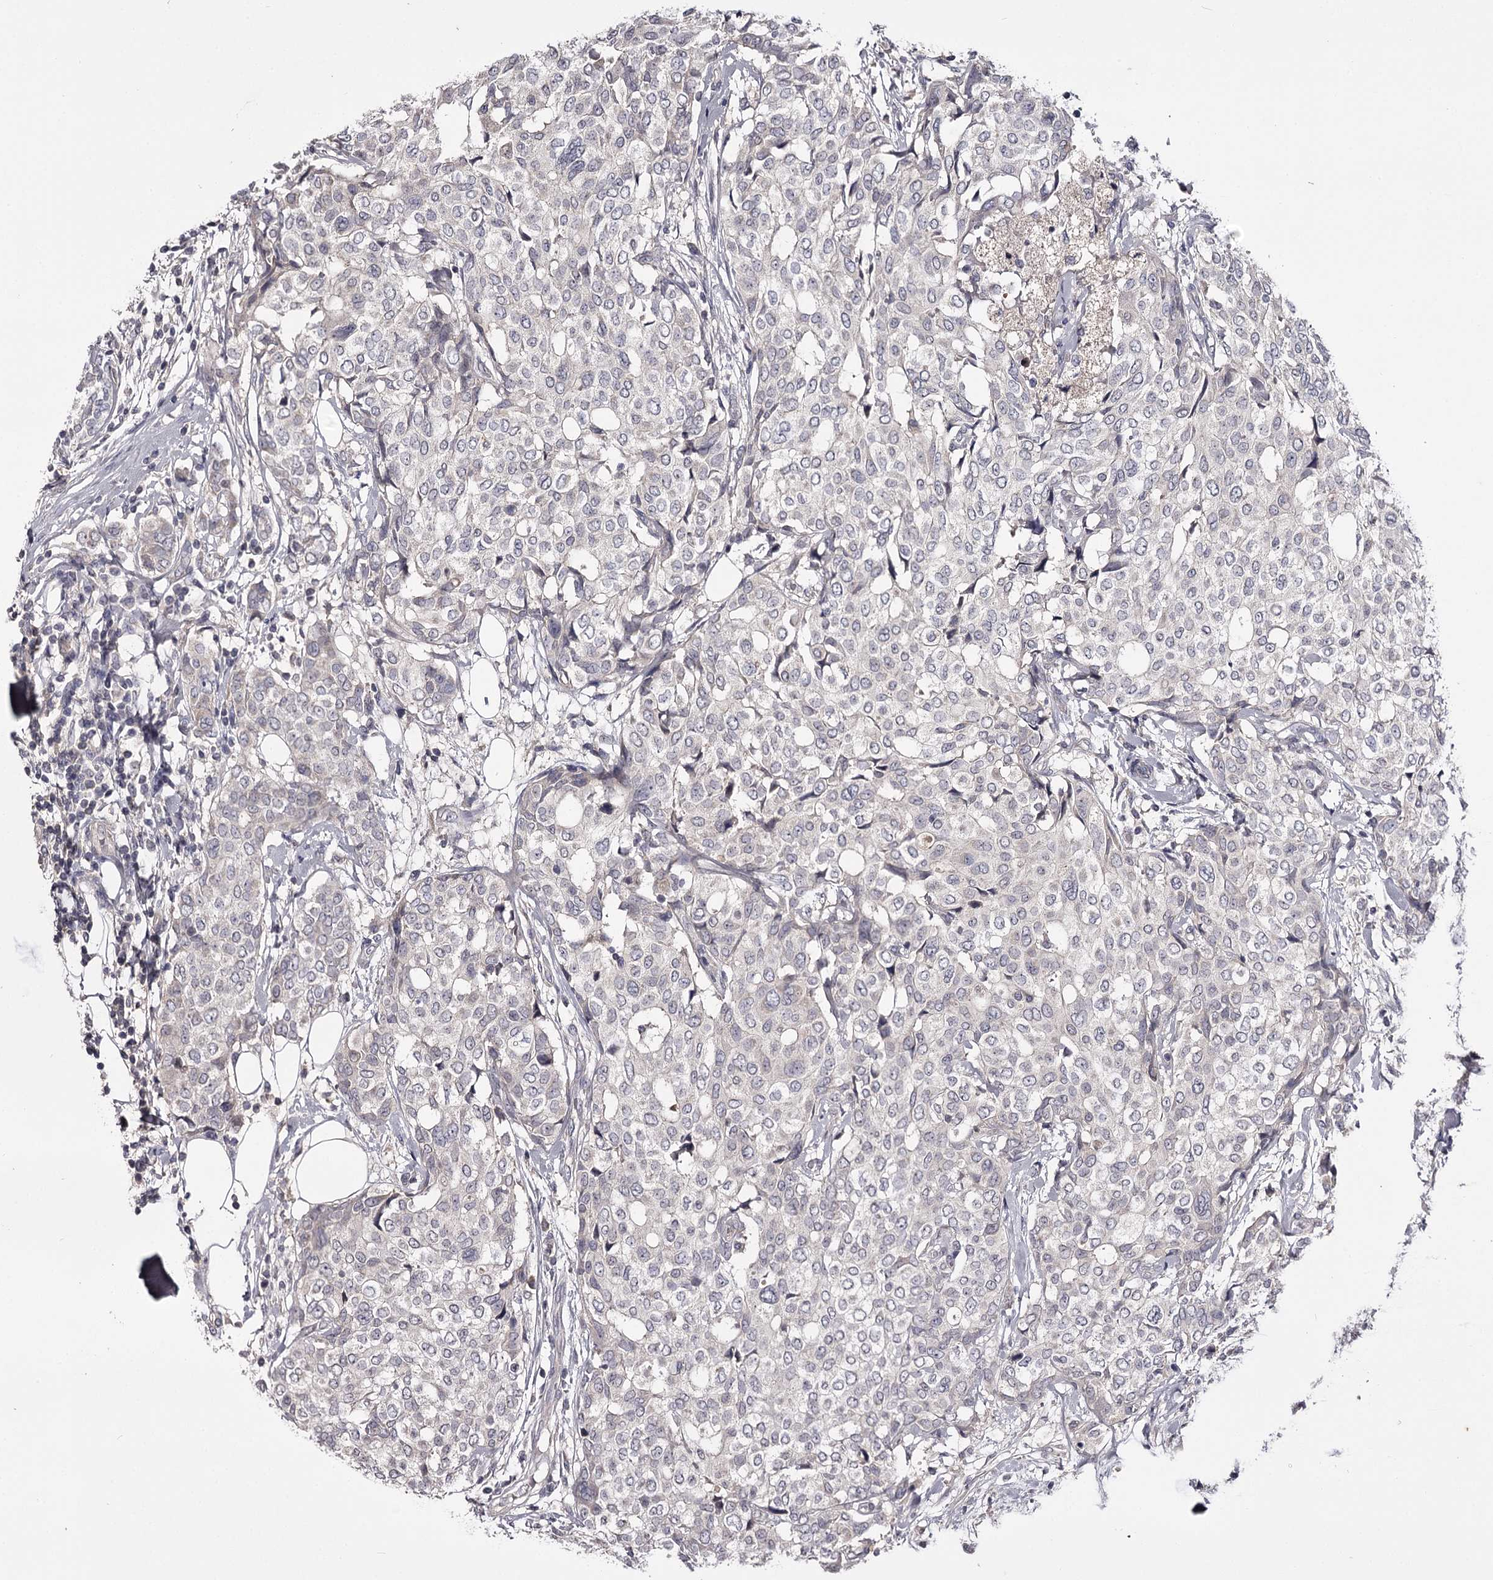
{"staining": {"intensity": "negative", "quantity": "none", "location": "none"}, "tissue": "breast cancer", "cell_type": "Tumor cells", "image_type": "cancer", "snomed": [{"axis": "morphology", "description": "Lobular carcinoma"}, {"axis": "topography", "description": "Breast"}], "caption": "This is an immunohistochemistry (IHC) image of human breast lobular carcinoma. There is no staining in tumor cells.", "gene": "PRM2", "patient": {"sex": "female", "age": 51}}